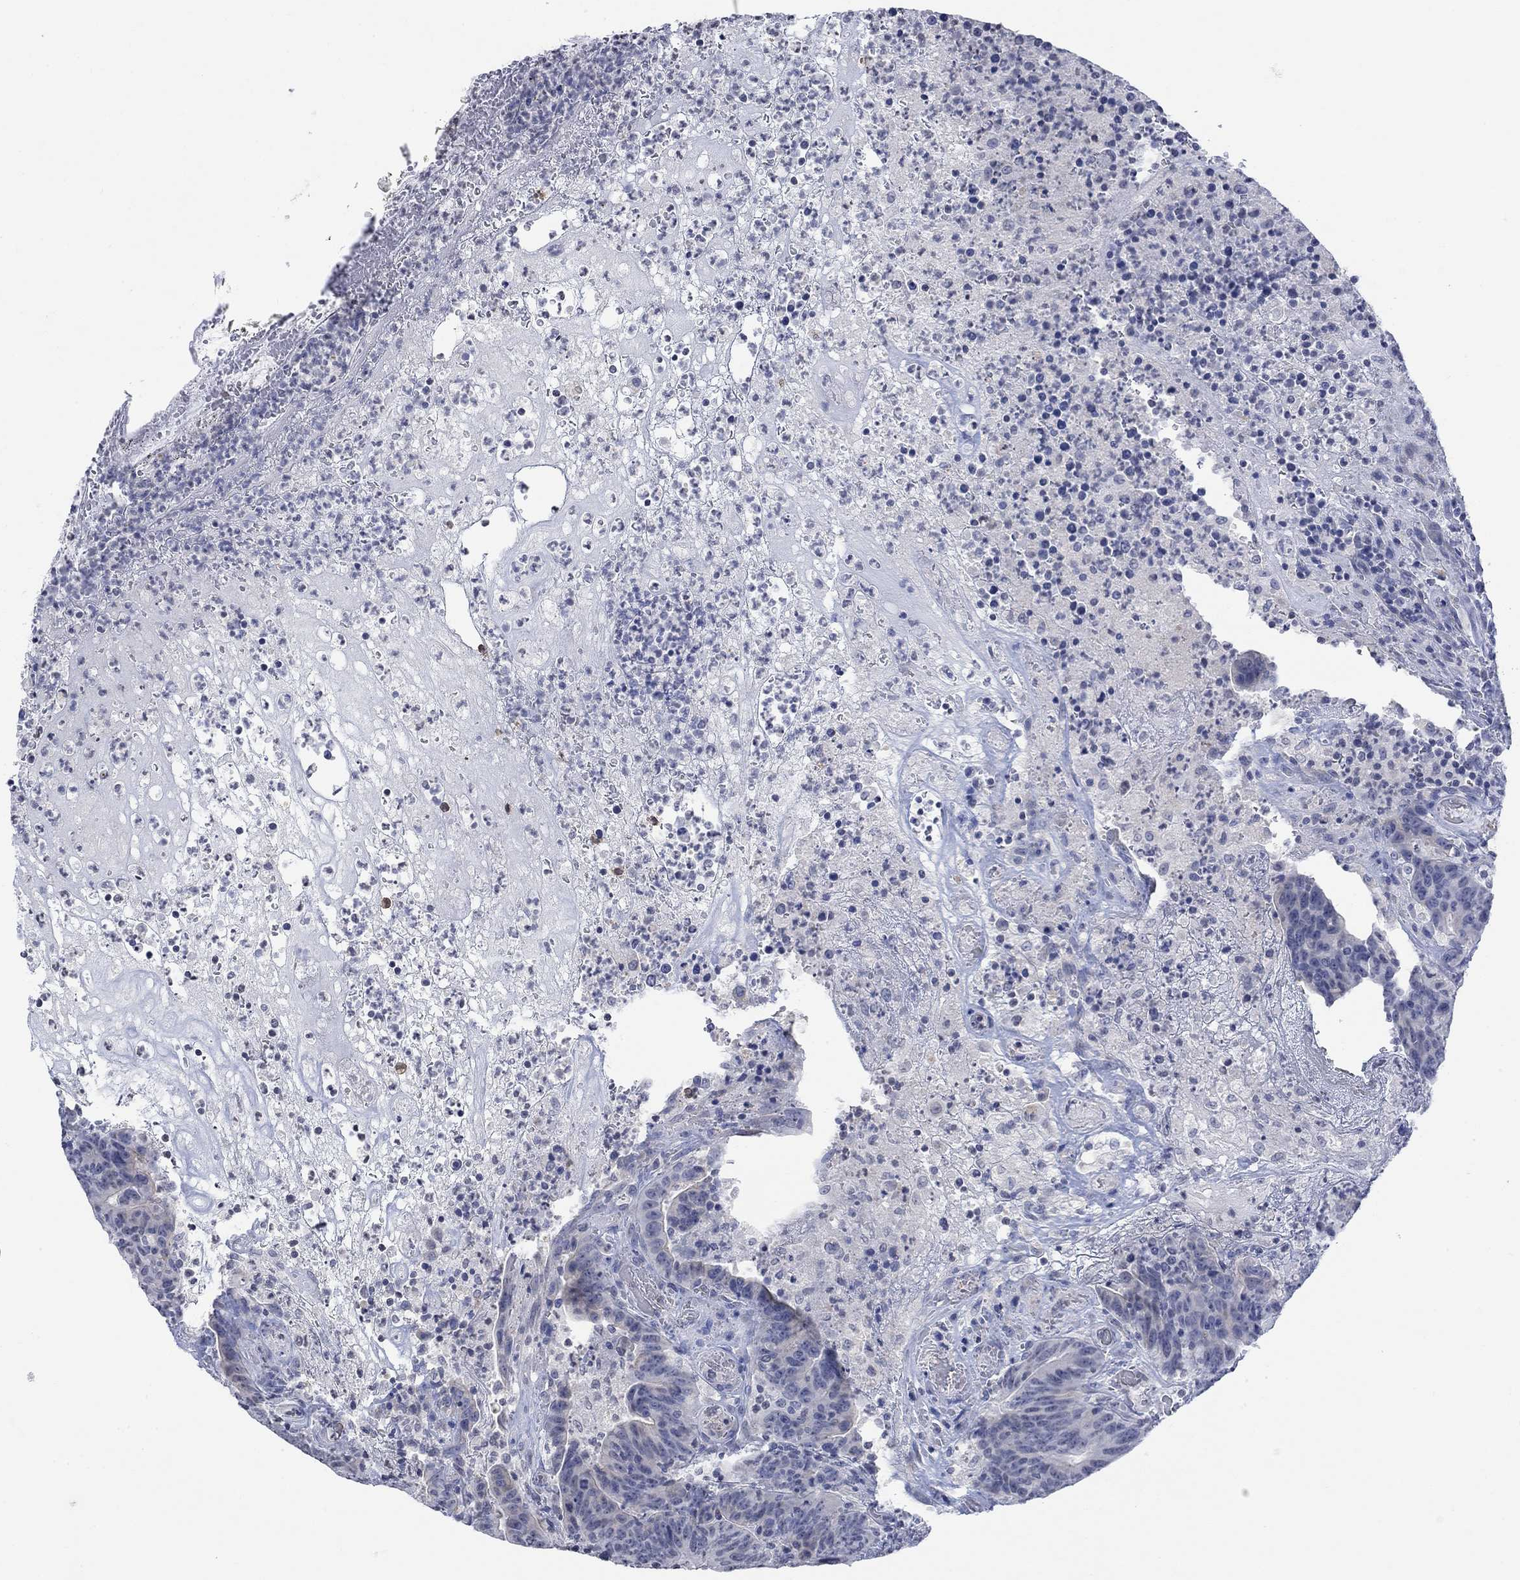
{"staining": {"intensity": "negative", "quantity": "none", "location": "none"}, "tissue": "colorectal cancer", "cell_type": "Tumor cells", "image_type": "cancer", "snomed": [{"axis": "morphology", "description": "Adenocarcinoma, NOS"}, {"axis": "topography", "description": "Colon"}], "caption": "Tumor cells show no significant staining in colorectal cancer.", "gene": "TMEM255A", "patient": {"sex": "female", "age": 75}}